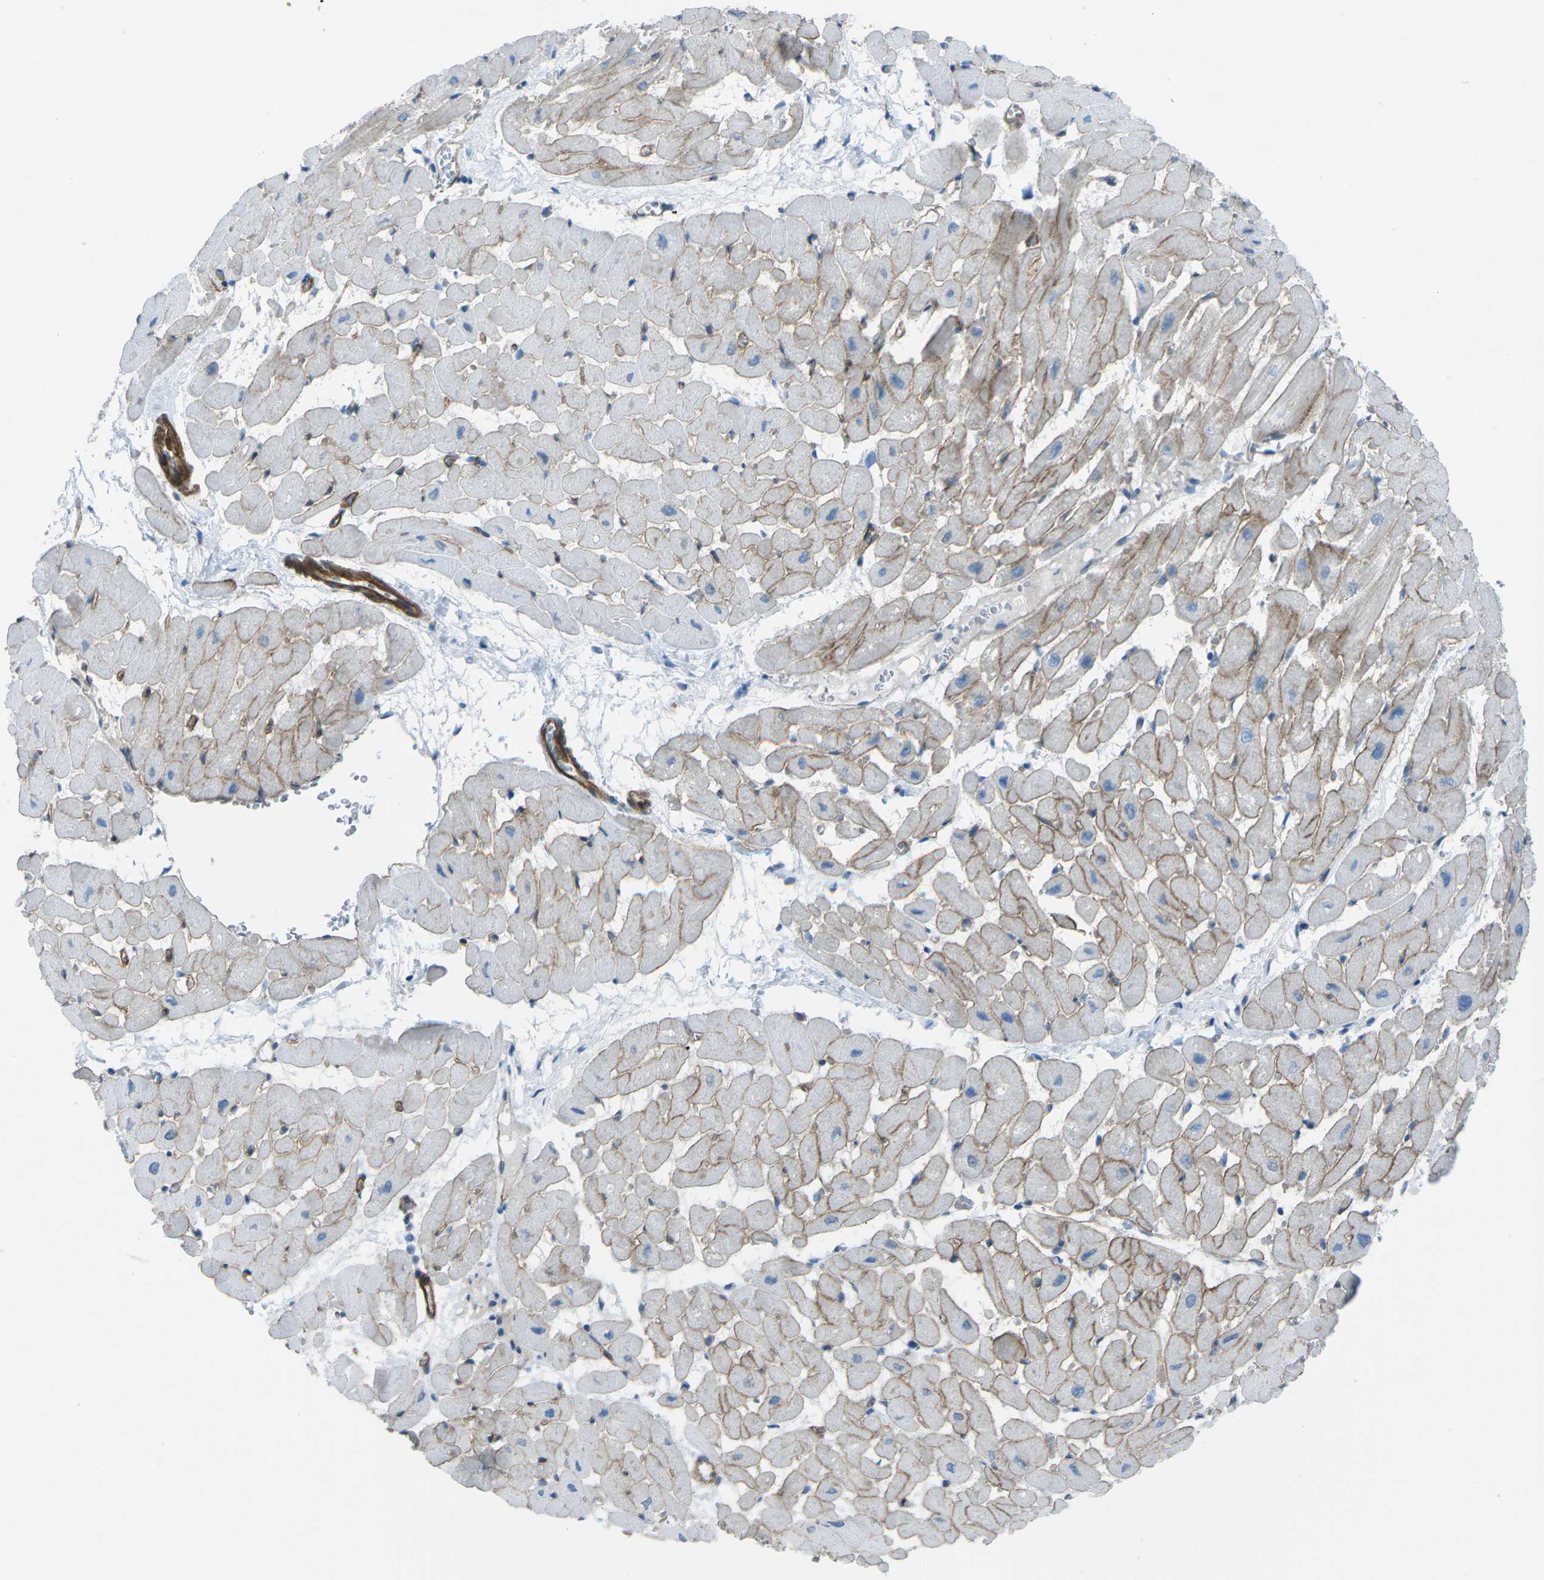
{"staining": {"intensity": "weak", "quantity": "<25%", "location": "cytoplasmic/membranous"}, "tissue": "heart muscle", "cell_type": "Cardiomyocytes", "image_type": "normal", "snomed": [{"axis": "morphology", "description": "Normal tissue, NOS"}, {"axis": "topography", "description": "Heart"}], "caption": "Photomicrograph shows no significant protein staining in cardiomyocytes of benign heart muscle.", "gene": "UTRN", "patient": {"sex": "male", "age": 45}}